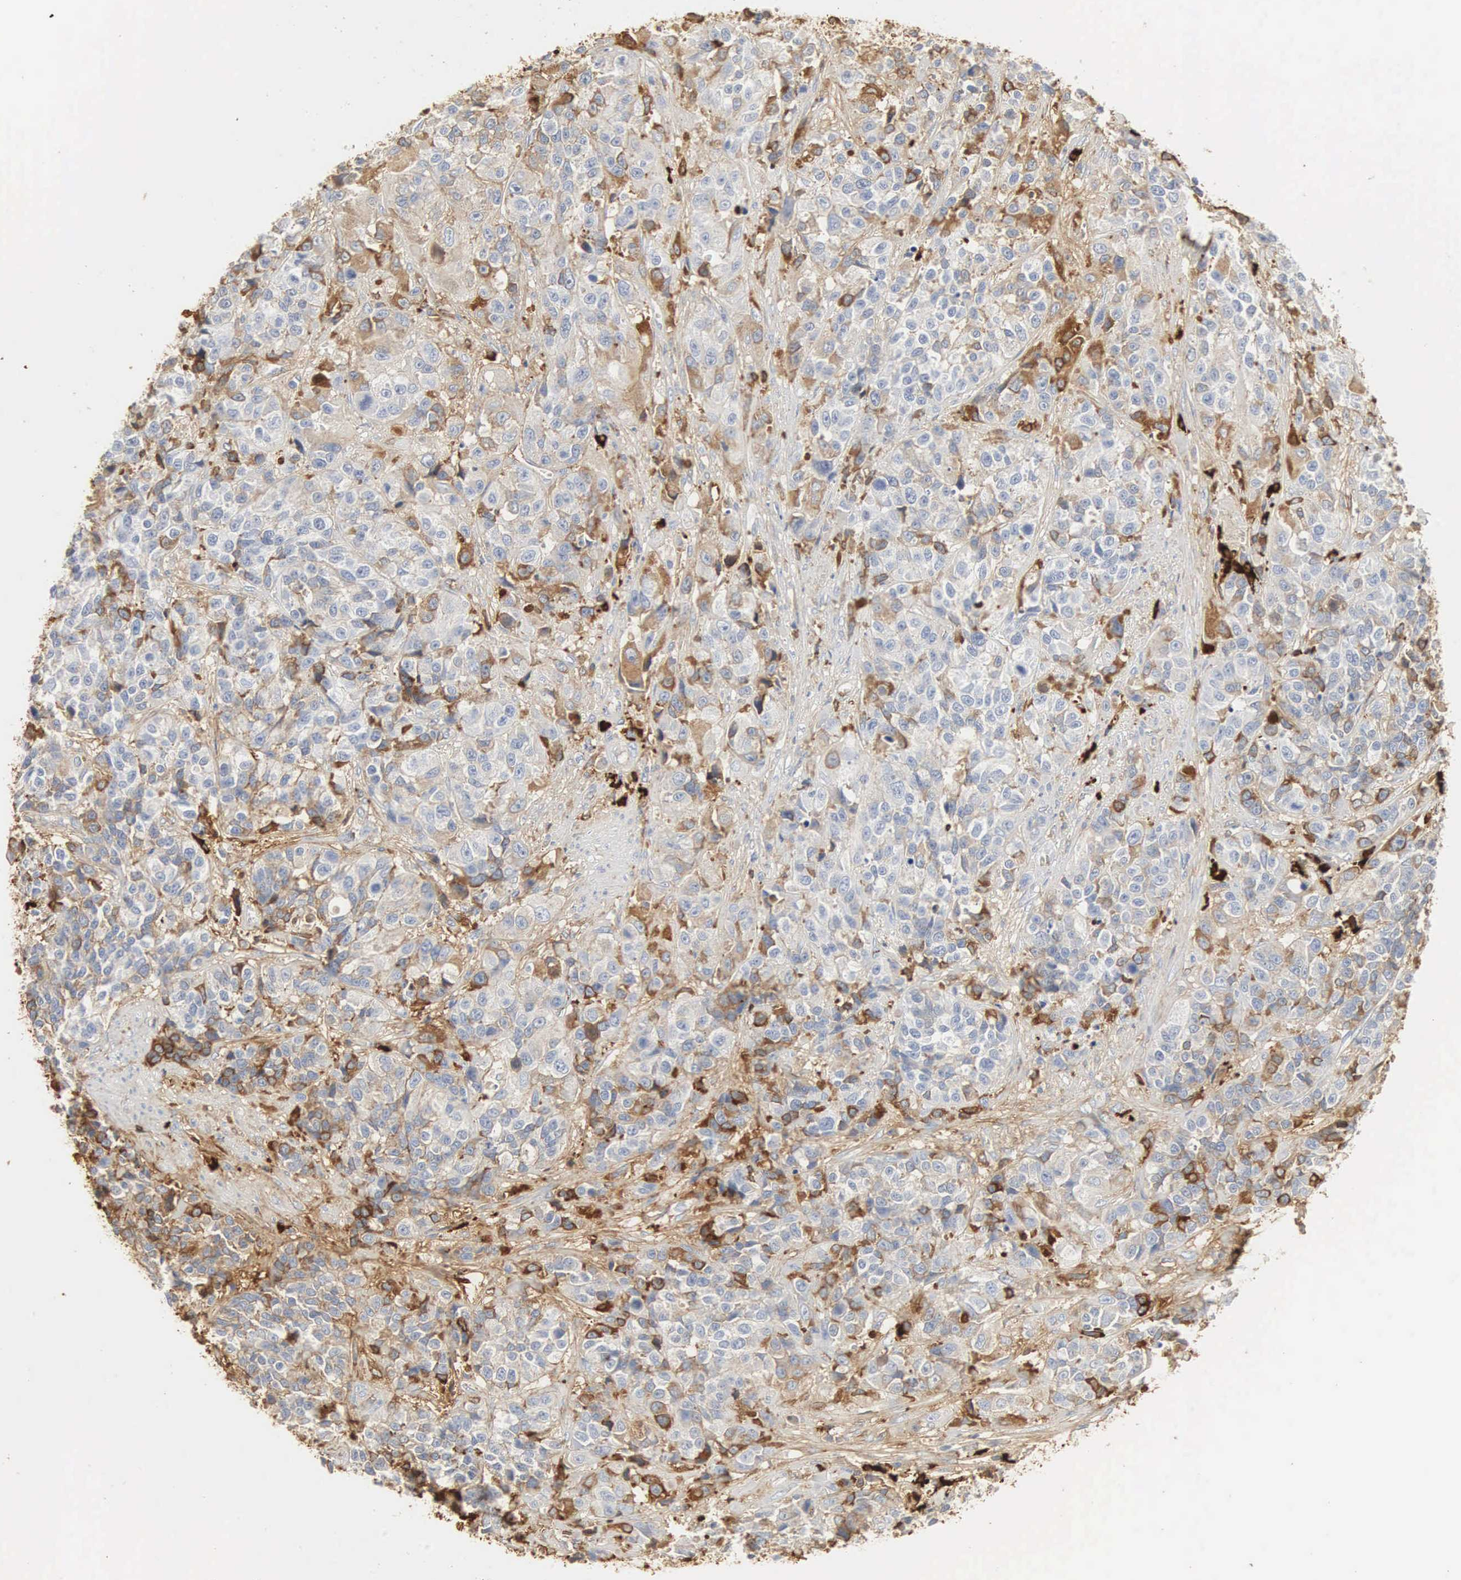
{"staining": {"intensity": "weak", "quantity": "25%-75%", "location": "cytoplasmic/membranous"}, "tissue": "urothelial cancer", "cell_type": "Tumor cells", "image_type": "cancer", "snomed": [{"axis": "morphology", "description": "Urothelial carcinoma, High grade"}, {"axis": "topography", "description": "Urinary bladder"}], "caption": "High-magnification brightfield microscopy of high-grade urothelial carcinoma stained with DAB (3,3'-diaminobenzidine) (brown) and counterstained with hematoxylin (blue). tumor cells exhibit weak cytoplasmic/membranous positivity is identified in approximately25%-75% of cells.", "gene": "IGLC3", "patient": {"sex": "female", "age": 81}}